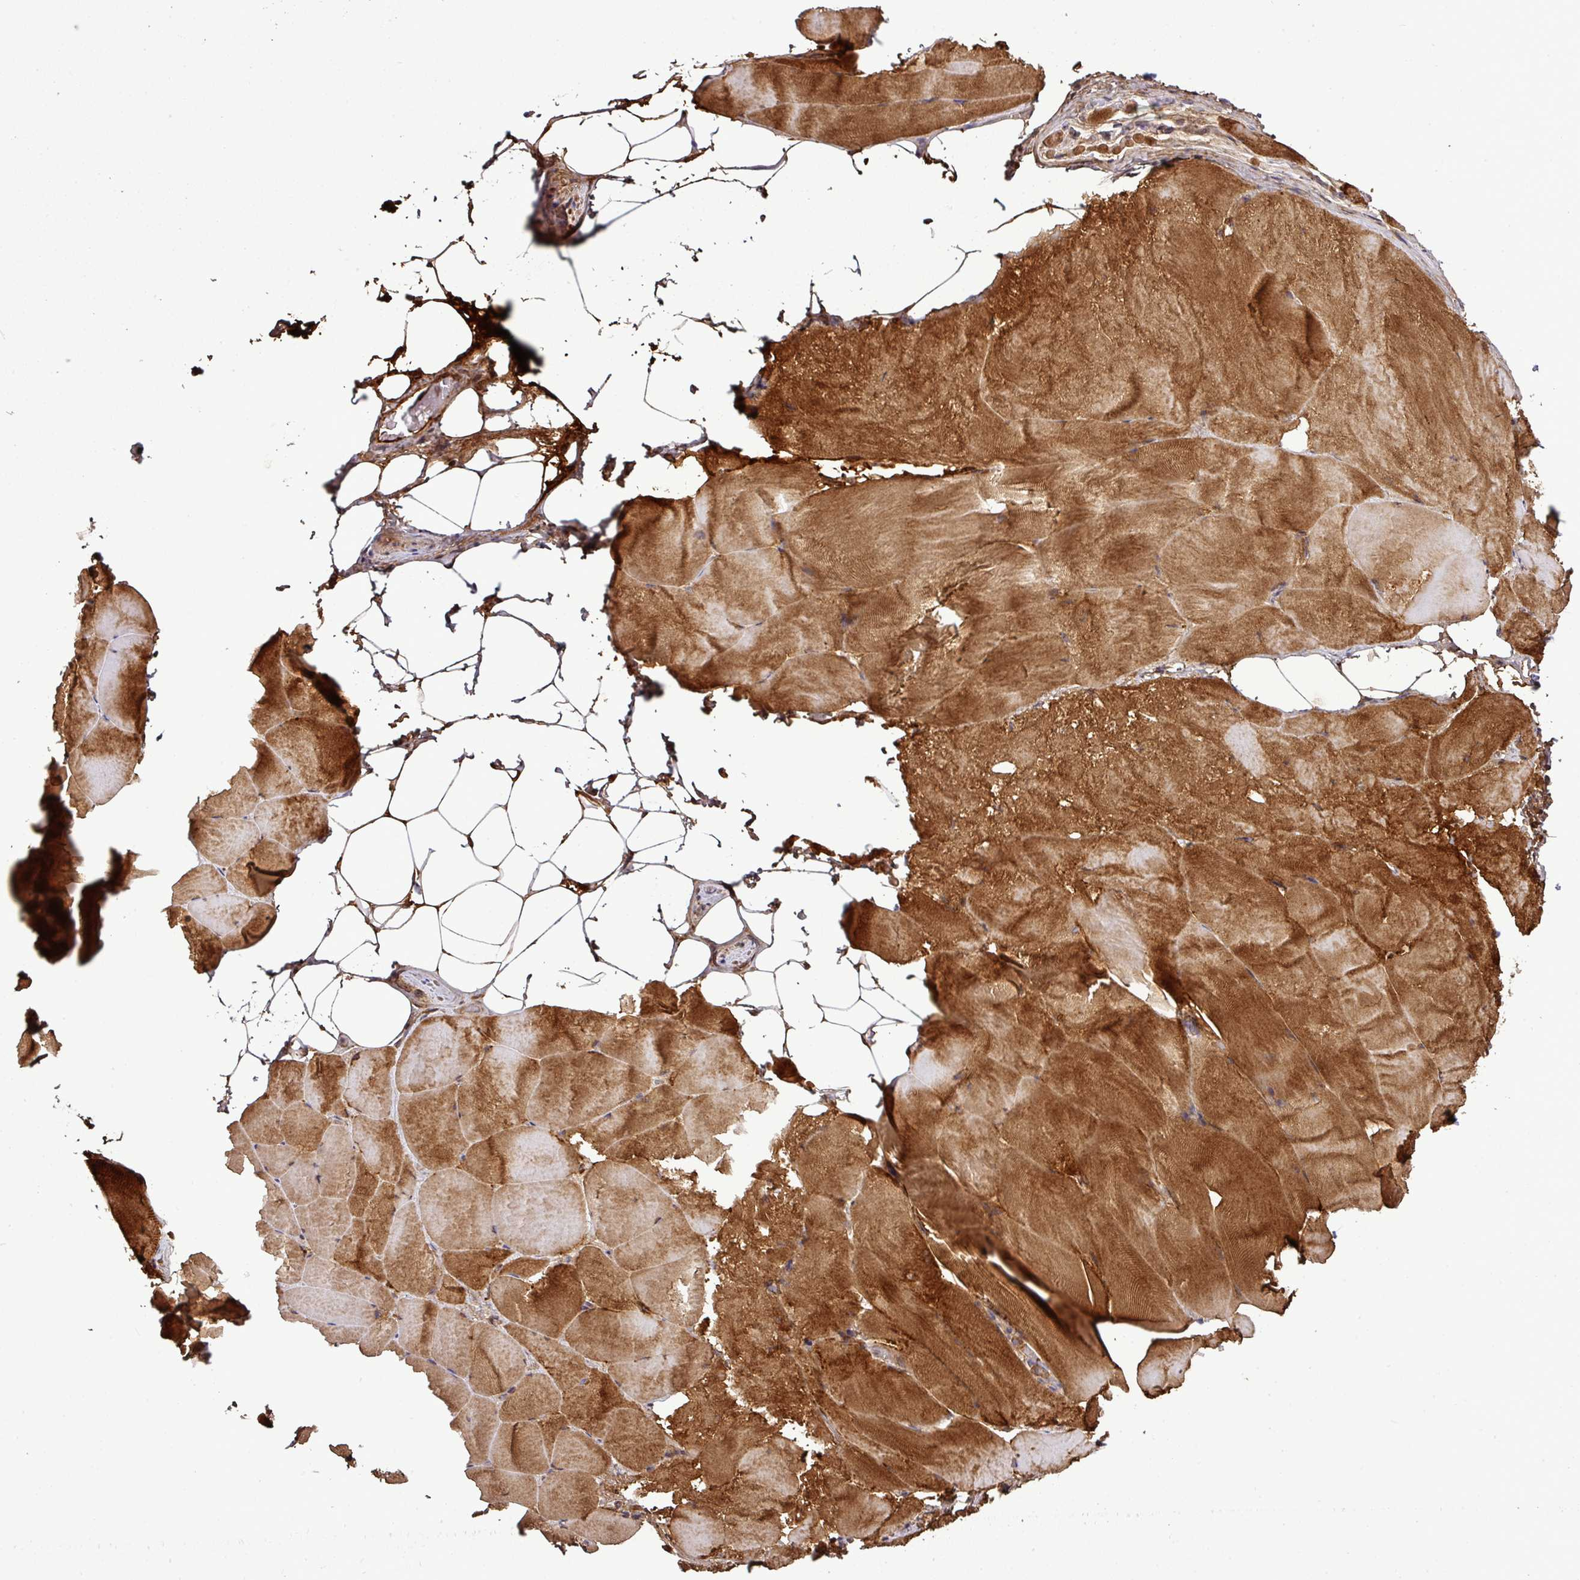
{"staining": {"intensity": "strong", "quantity": ">75%", "location": "cytoplasmic/membranous"}, "tissue": "skeletal muscle", "cell_type": "Myocytes", "image_type": "normal", "snomed": [{"axis": "morphology", "description": "Normal tissue, NOS"}, {"axis": "topography", "description": "Skeletal muscle"}], "caption": "IHC (DAB (3,3'-diaminobenzidine)) staining of benign human skeletal muscle demonstrates strong cytoplasmic/membranous protein expression in about >75% of myocytes.", "gene": "TMEM107", "patient": {"sex": "female", "age": 64}}